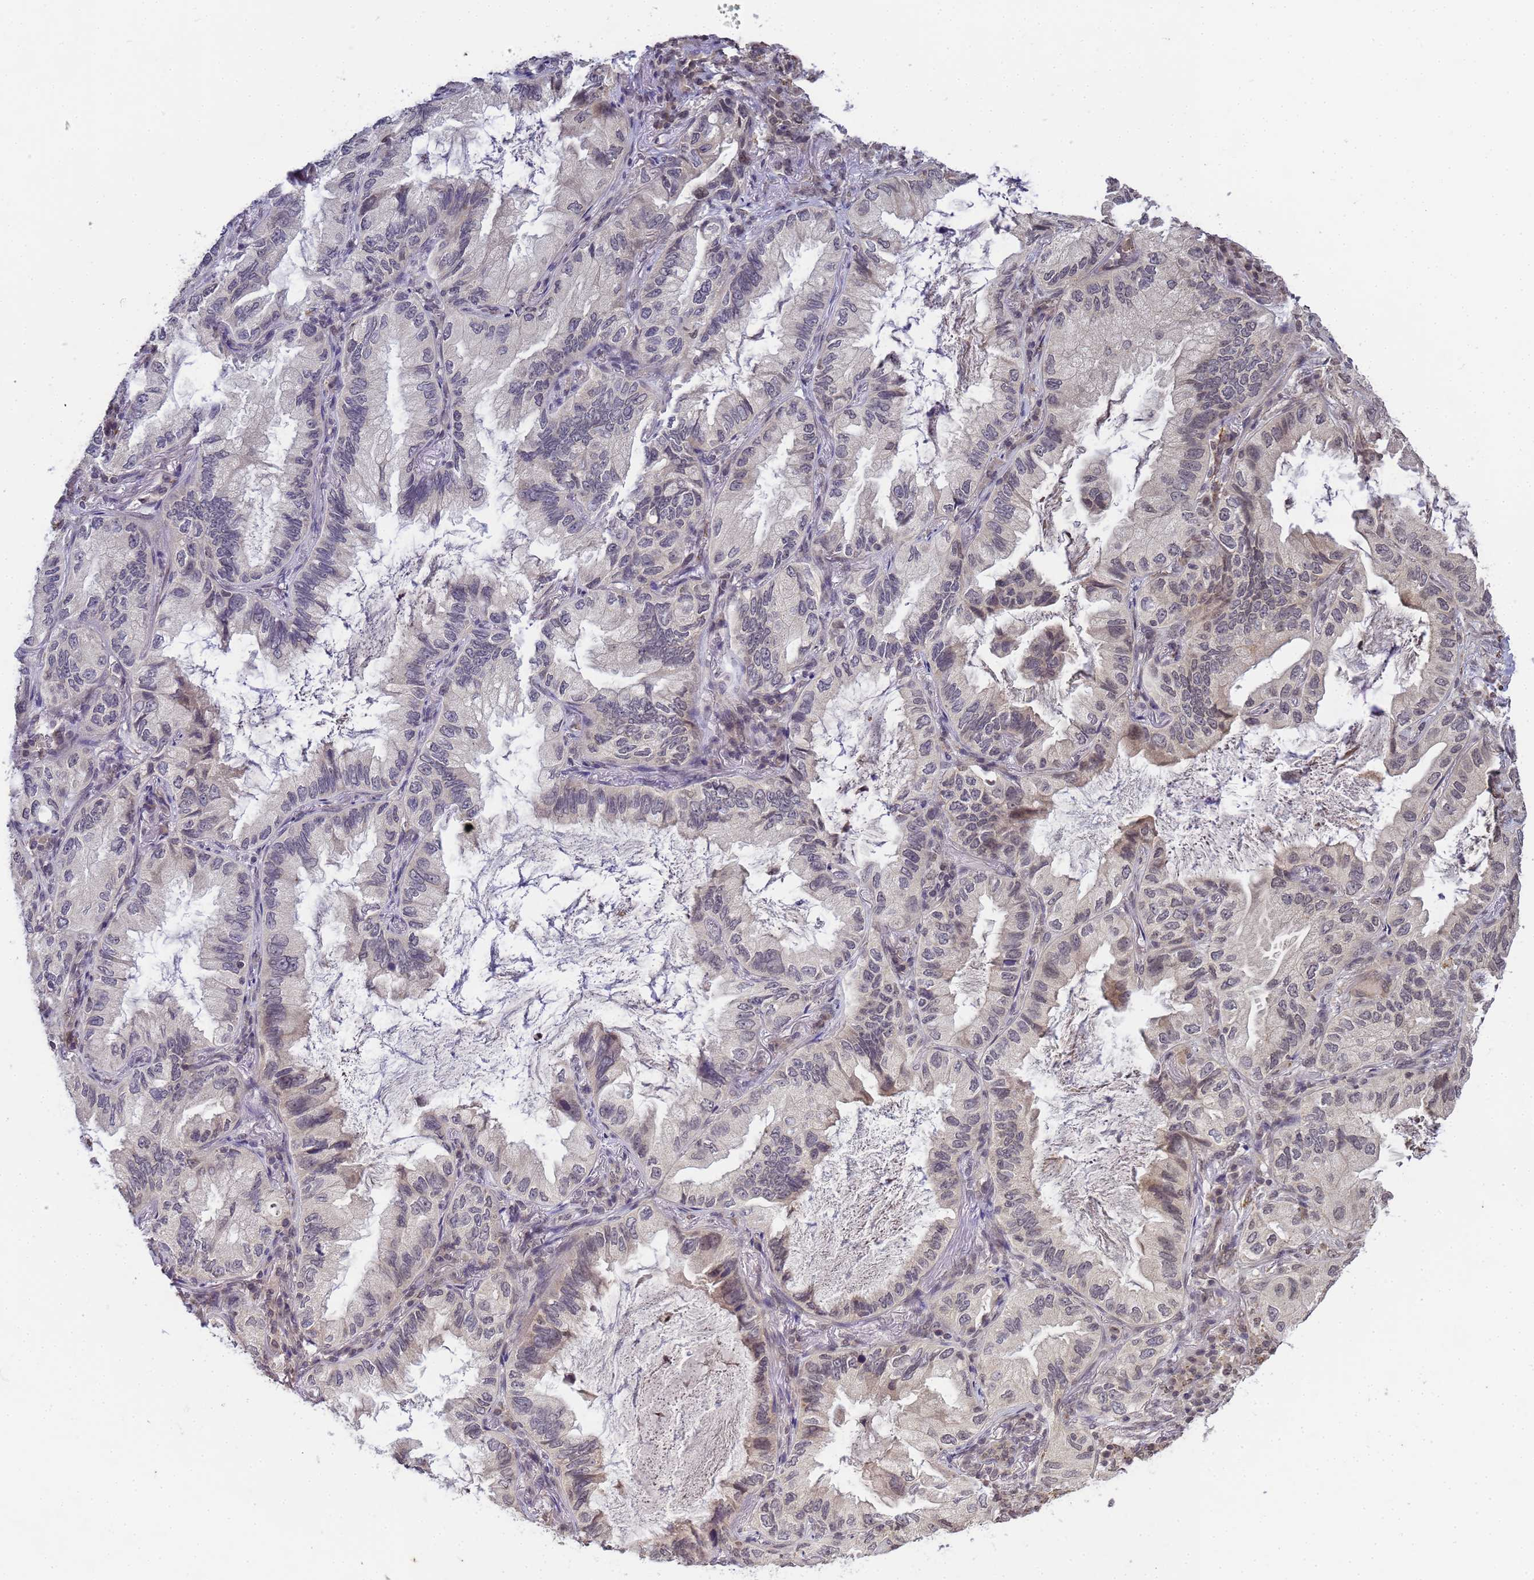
{"staining": {"intensity": "negative", "quantity": "none", "location": "none"}, "tissue": "lung cancer", "cell_type": "Tumor cells", "image_type": "cancer", "snomed": [{"axis": "morphology", "description": "Adenocarcinoma, NOS"}, {"axis": "topography", "description": "Lung"}], "caption": "This is a image of IHC staining of lung adenocarcinoma, which shows no staining in tumor cells.", "gene": "MYL7", "patient": {"sex": "female", "age": 69}}